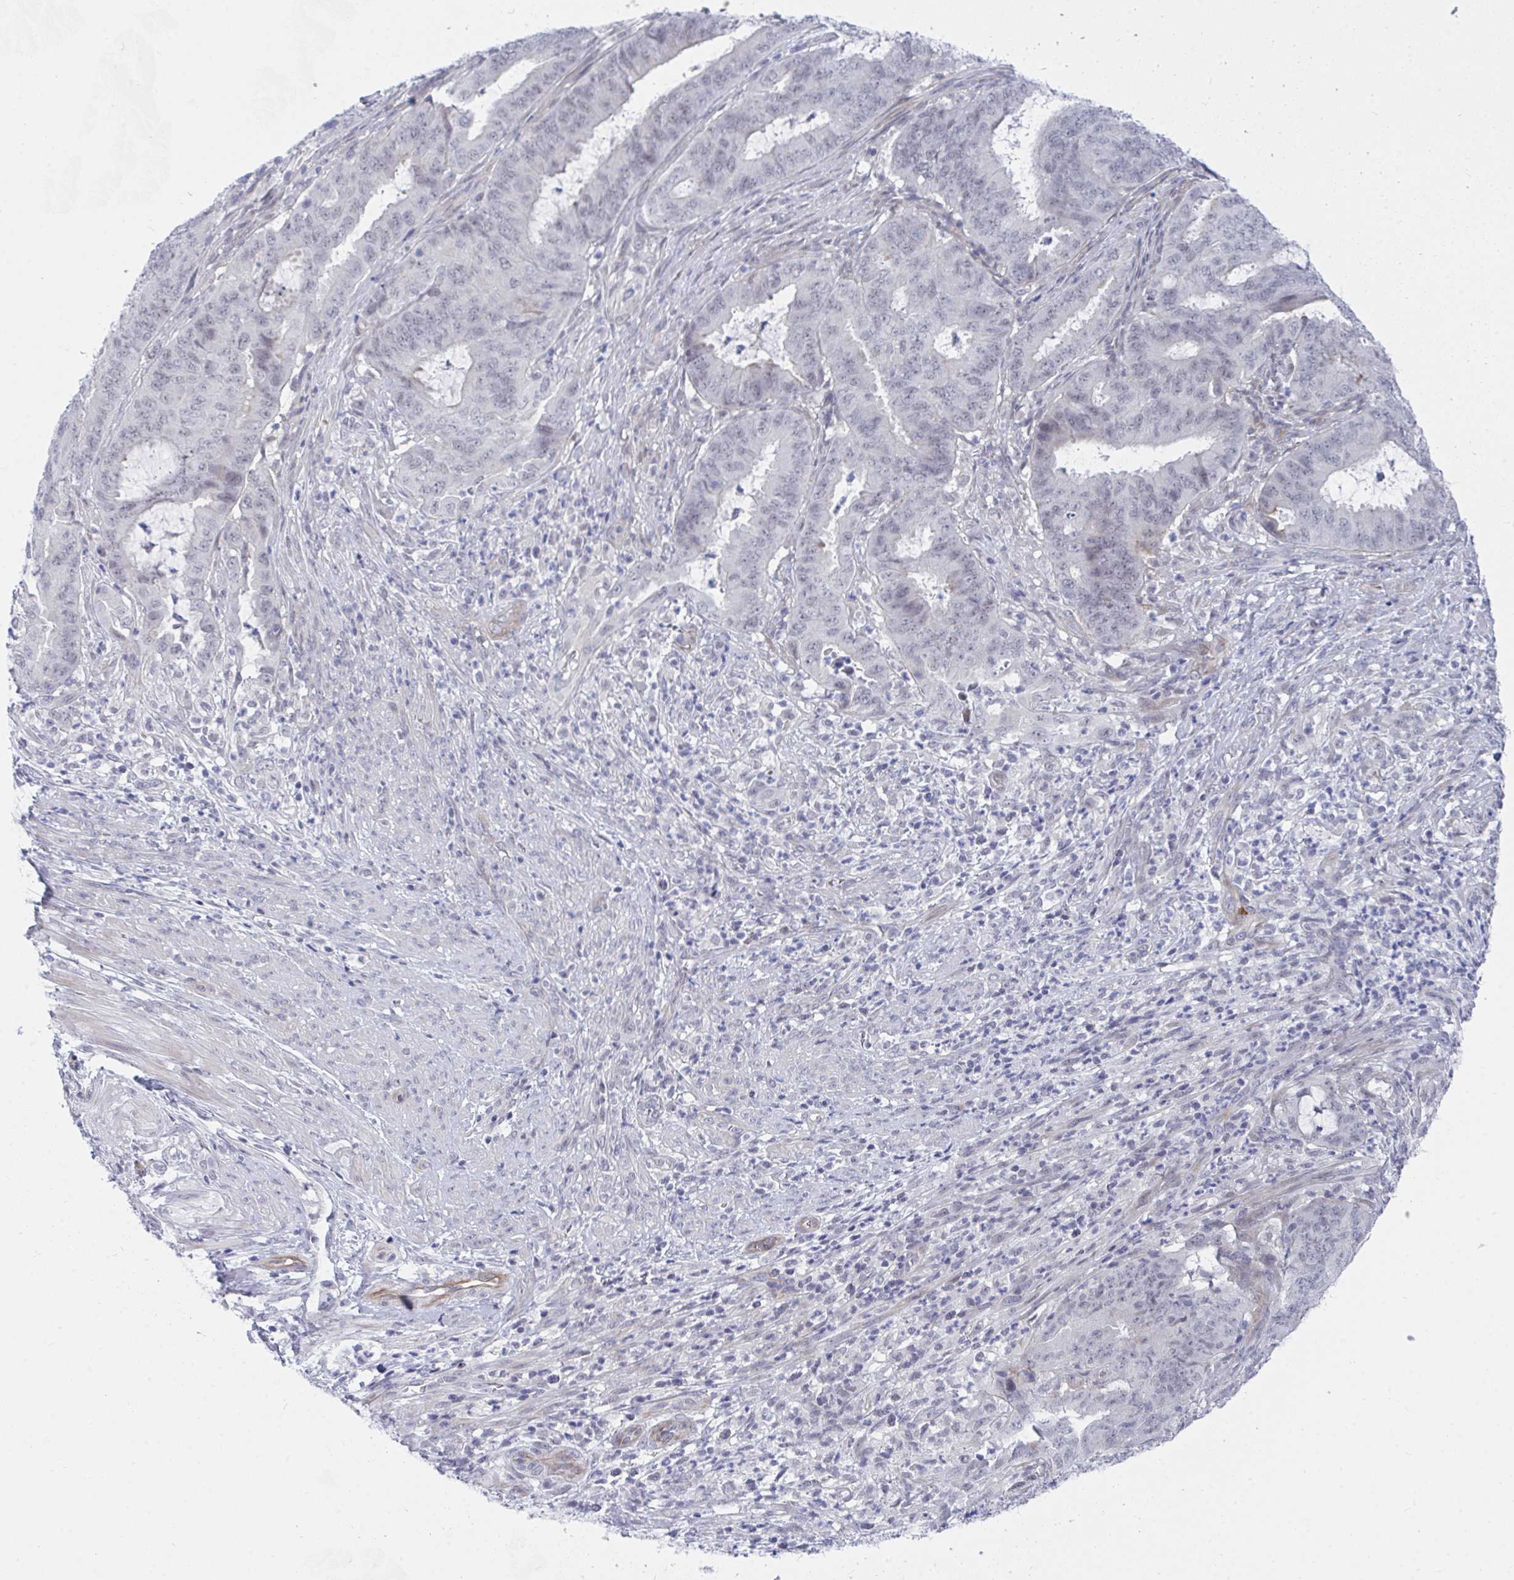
{"staining": {"intensity": "negative", "quantity": "none", "location": "none"}, "tissue": "endometrial cancer", "cell_type": "Tumor cells", "image_type": "cancer", "snomed": [{"axis": "morphology", "description": "Adenocarcinoma, NOS"}, {"axis": "topography", "description": "Endometrium"}], "caption": "There is no significant positivity in tumor cells of endometrial adenocarcinoma. (Stains: DAB (3,3'-diaminobenzidine) immunohistochemistry (IHC) with hematoxylin counter stain, Microscopy: brightfield microscopy at high magnification).", "gene": "DAOA", "patient": {"sex": "female", "age": 51}}